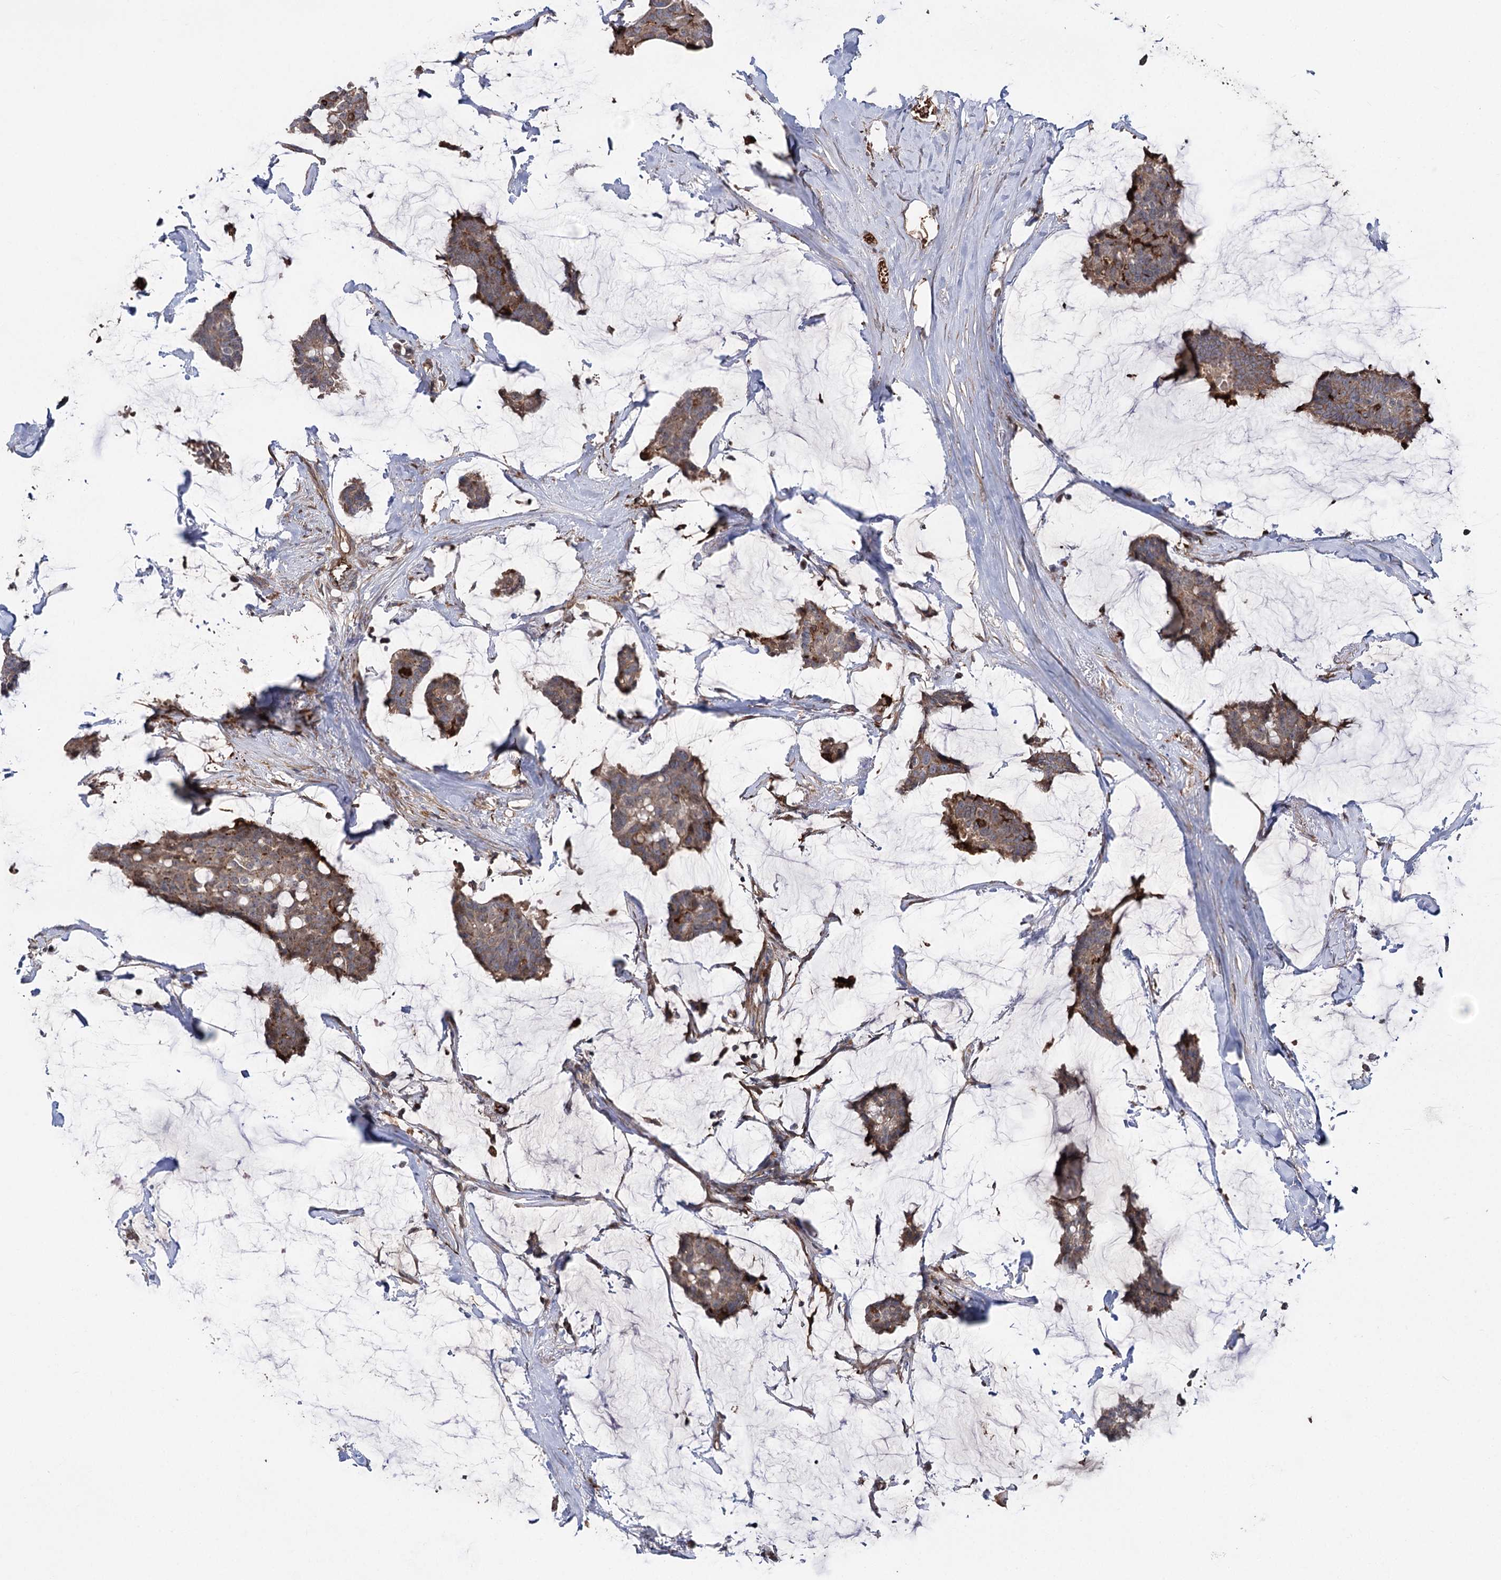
{"staining": {"intensity": "weak", "quantity": ">75%", "location": "cytoplasmic/membranous"}, "tissue": "breast cancer", "cell_type": "Tumor cells", "image_type": "cancer", "snomed": [{"axis": "morphology", "description": "Duct carcinoma"}, {"axis": "topography", "description": "Breast"}], "caption": "Protein staining of breast cancer tissue displays weak cytoplasmic/membranous expression in about >75% of tumor cells.", "gene": "OTUD1", "patient": {"sex": "female", "age": 93}}